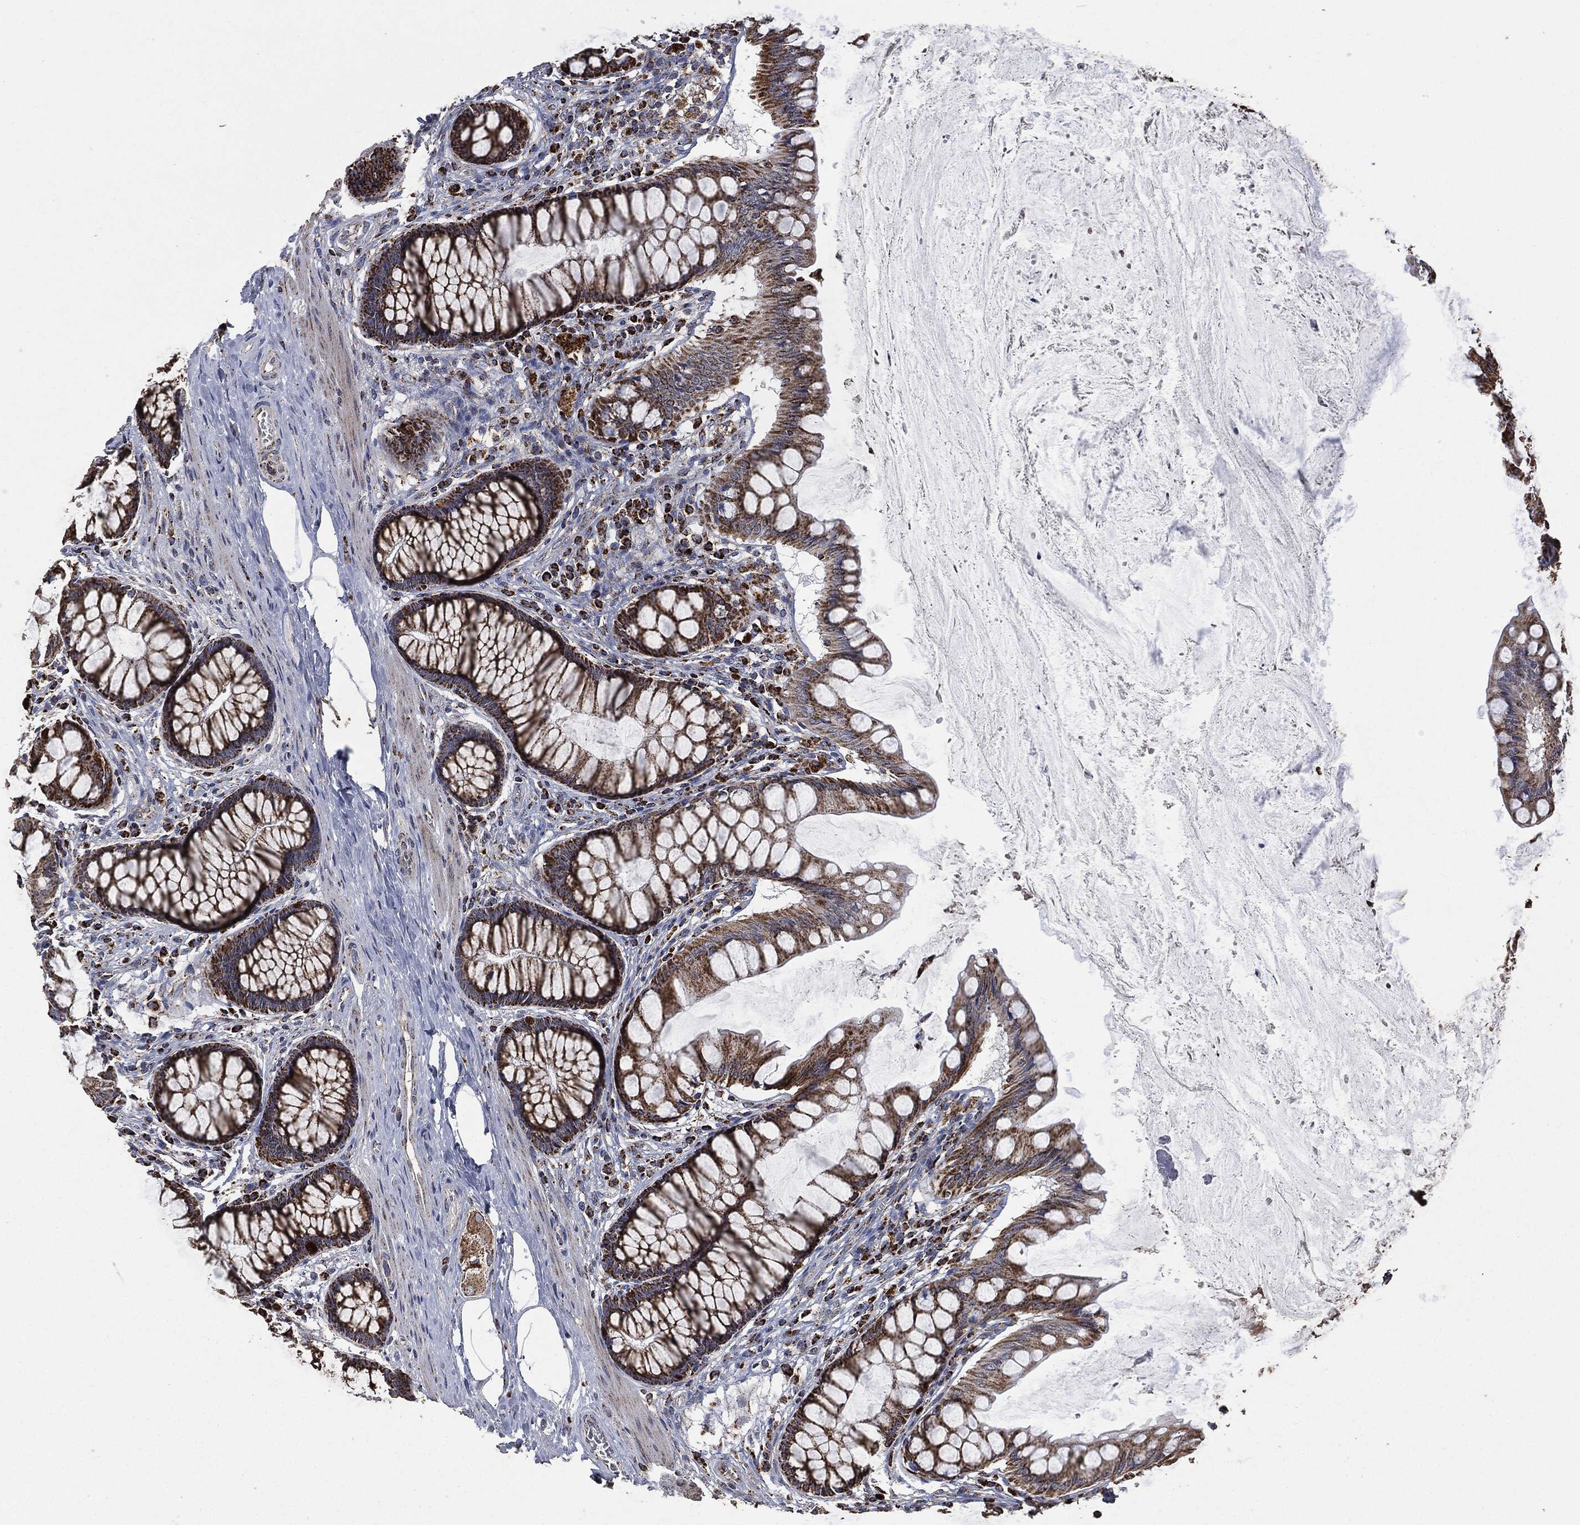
{"staining": {"intensity": "moderate", "quantity": ">75%", "location": "cytoplasmic/membranous"}, "tissue": "colon", "cell_type": "Endothelial cells", "image_type": "normal", "snomed": [{"axis": "morphology", "description": "Normal tissue, NOS"}, {"axis": "topography", "description": "Colon"}], "caption": "DAB (3,3'-diaminobenzidine) immunohistochemical staining of unremarkable colon exhibits moderate cytoplasmic/membranous protein staining in approximately >75% of endothelial cells. The staining was performed using DAB to visualize the protein expression in brown, while the nuclei were stained in blue with hematoxylin (Magnification: 20x).", "gene": "RYK", "patient": {"sex": "female", "age": 65}}